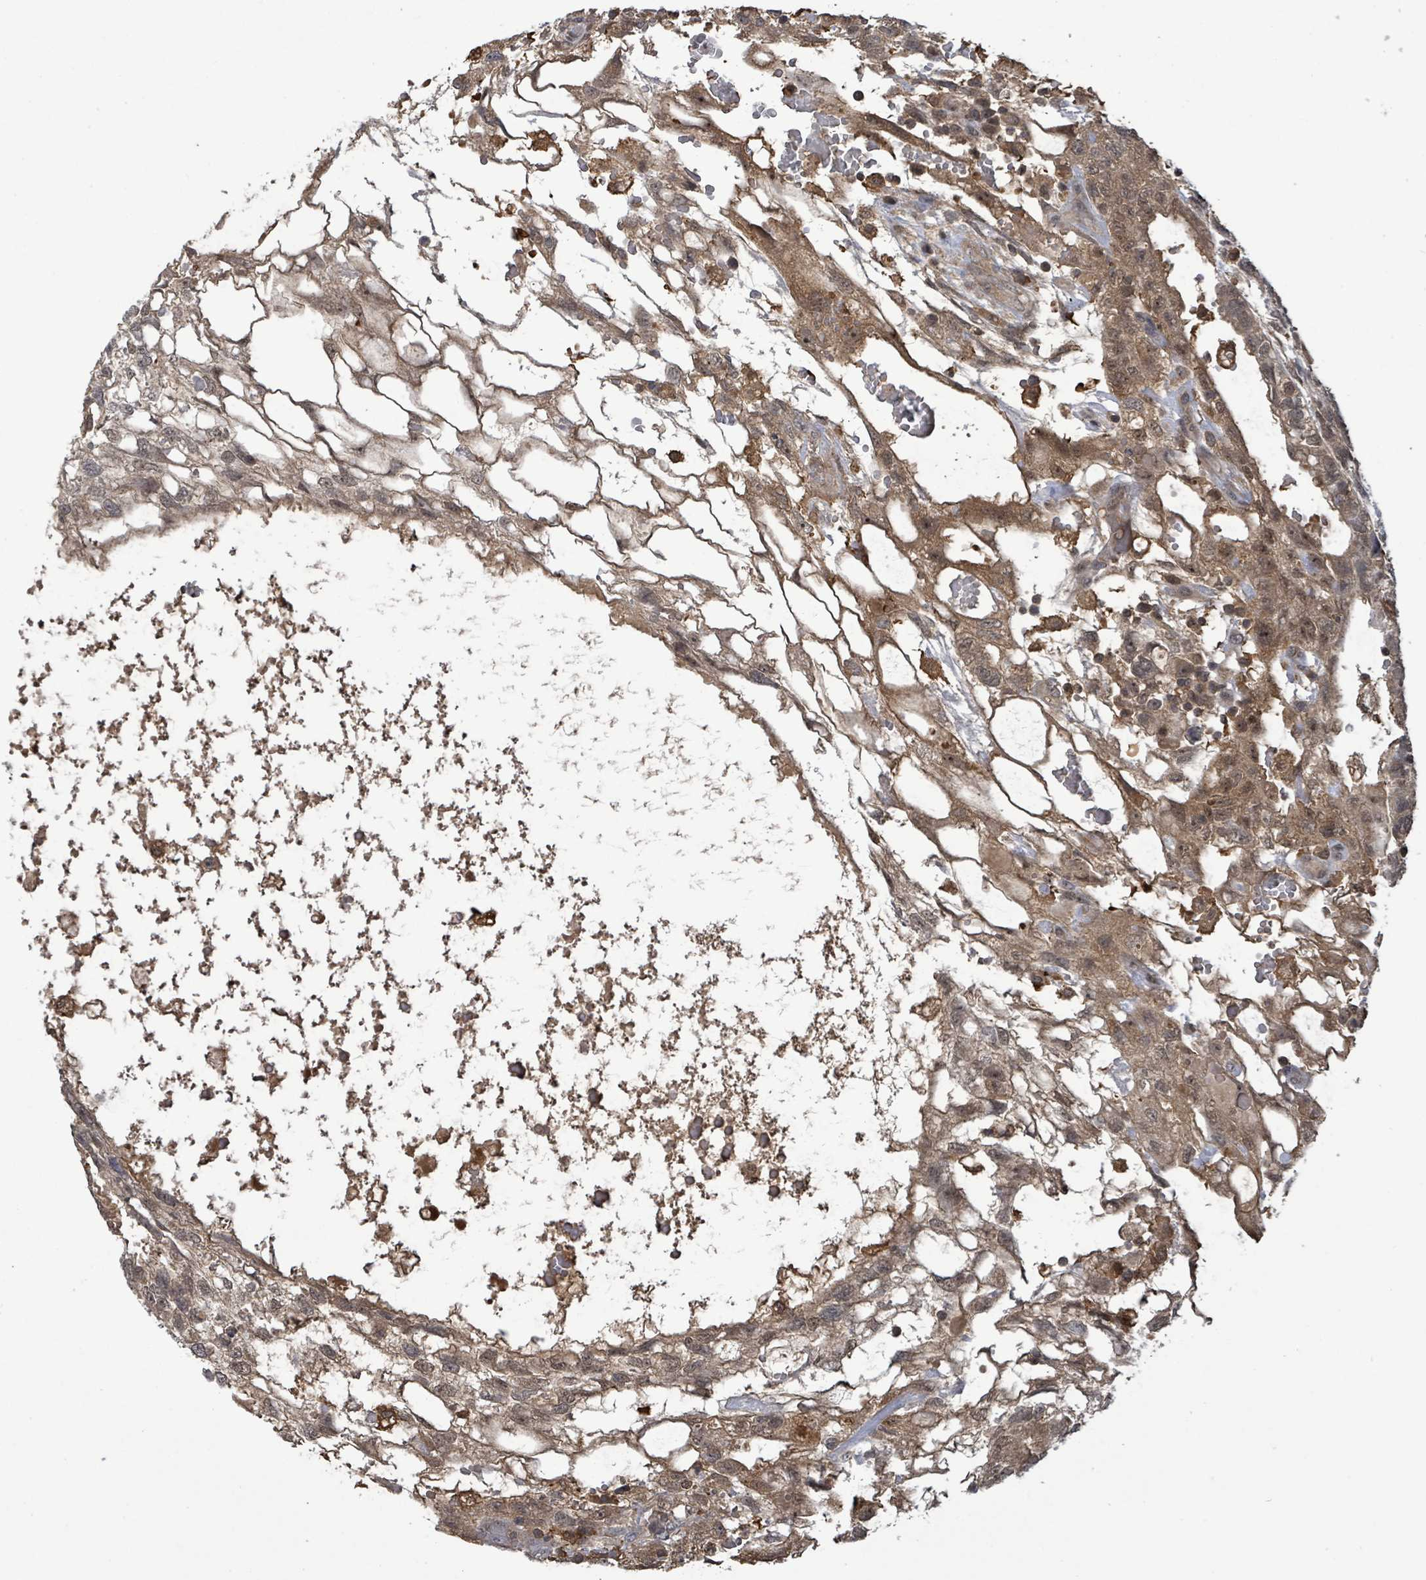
{"staining": {"intensity": "moderate", "quantity": ">75%", "location": "cytoplasmic/membranous,nuclear"}, "tissue": "testis cancer", "cell_type": "Tumor cells", "image_type": "cancer", "snomed": [{"axis": "morphology", "description": "Normal tissue, NOS"}, {"axis": "morphology", "description": "Carcinoma, Embryonal, NOS"}, {"axis": "topography", "description": "Testis"}], "caption": "Moderate cytoplasmic/membranous and nuclear positivity is appreciated in approximately >75% of tumor cells in testis embryonal carcinoma.", "gene": "FBXO6", "patient": {"sex": "male", "age": 32}}